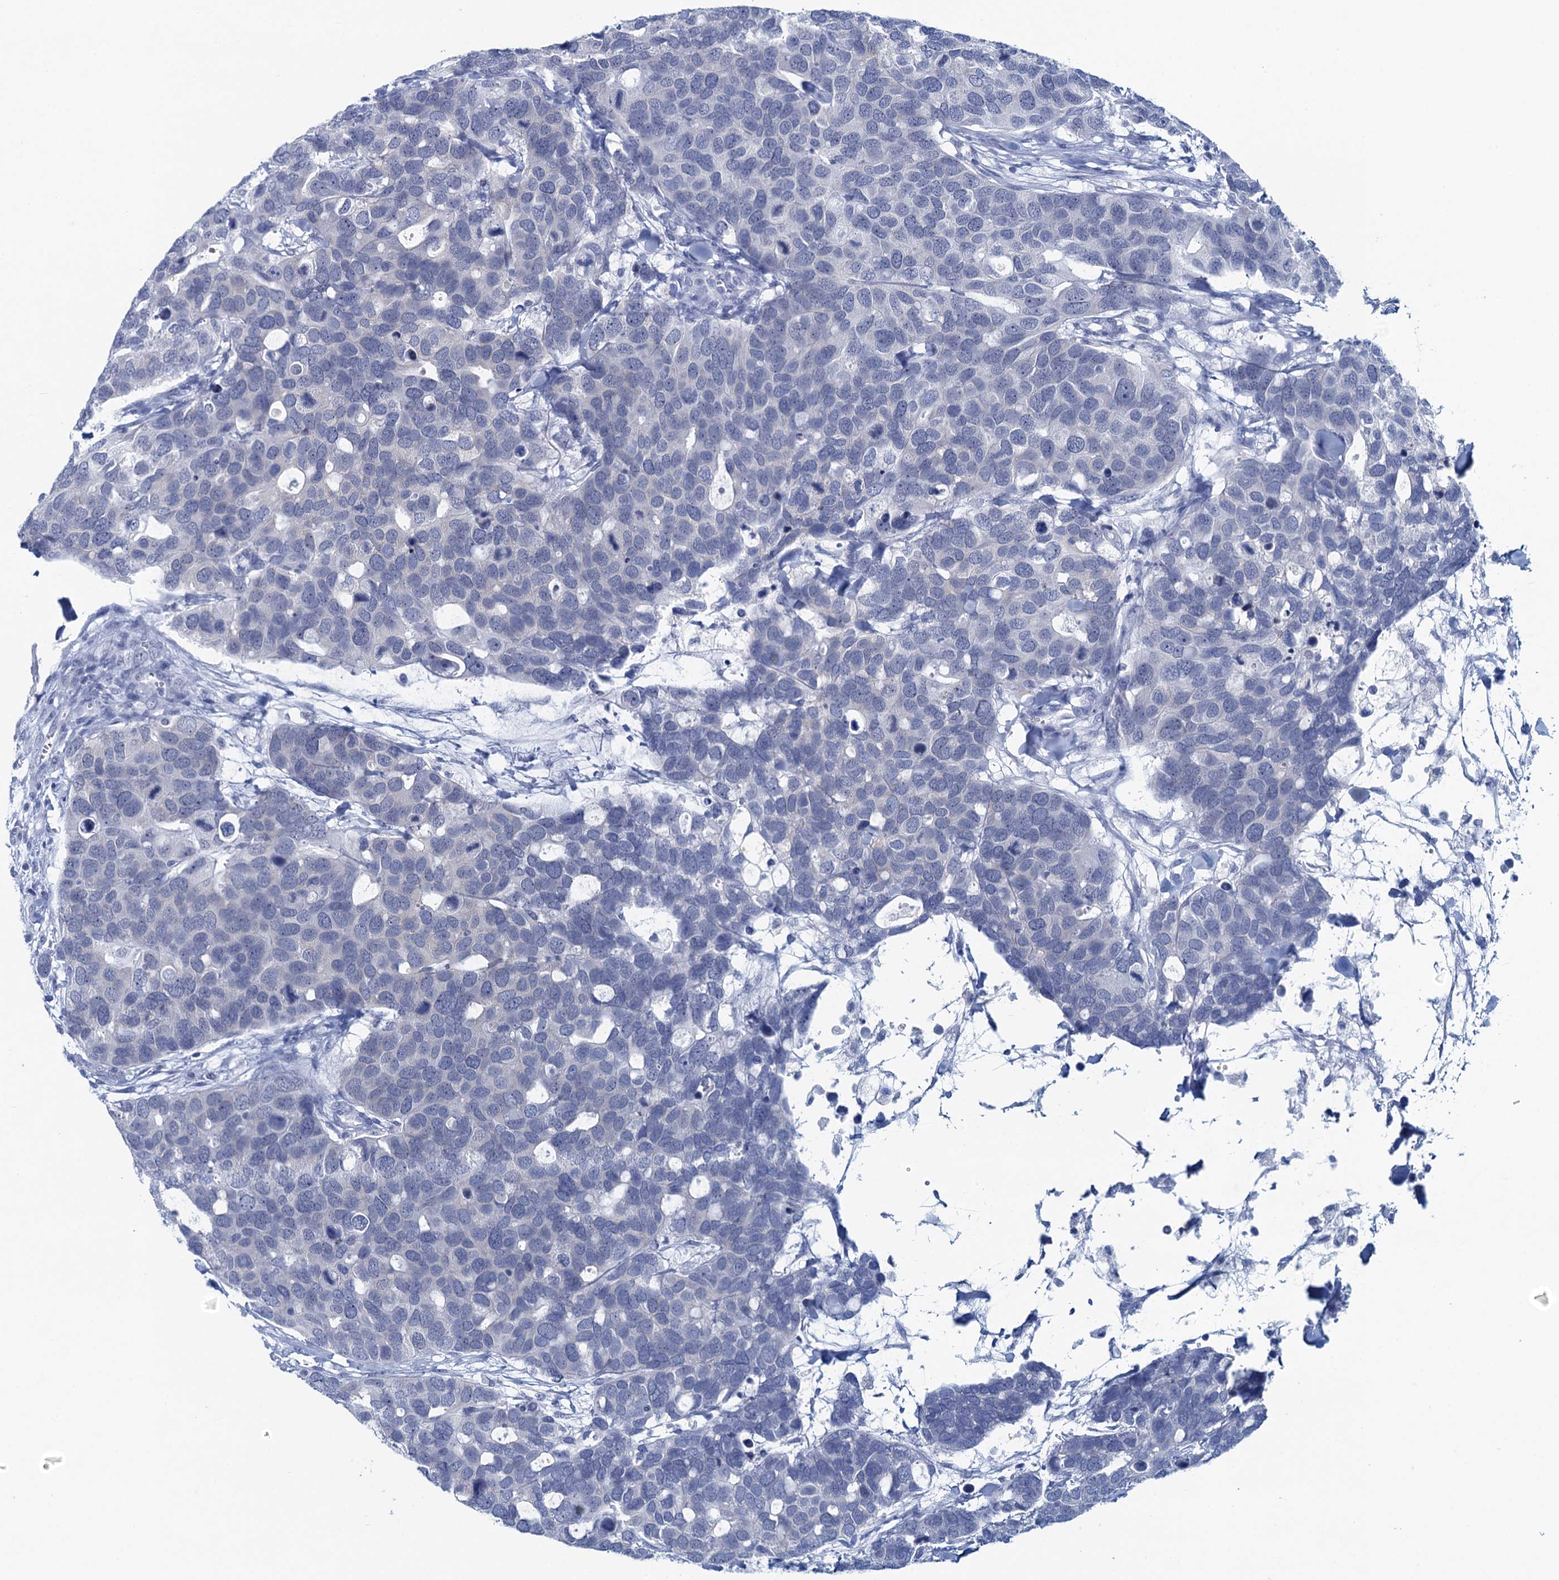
{"staining": {"intensity": "negative", "quantity": "none", "location": "none"}, "tissue": "breast cancer", "cell_type": "Tumor cells", "image_type": "cancer", "snomed": [{"axis": "morphology", "description": "Duct carcinoma"}, {"axis": "topography", "description": "Breast"}], "caption": "Immunohistochemistry histopathology image of neoplastic tissue: human breast invasive ductal carcinoma stained with DAB (3,3'-diaminobenzidine) exhibits no significant protein expression in tumor cells.", "gene": "HAPSTR1", "patient": {"sex": "female", "age": 83}}